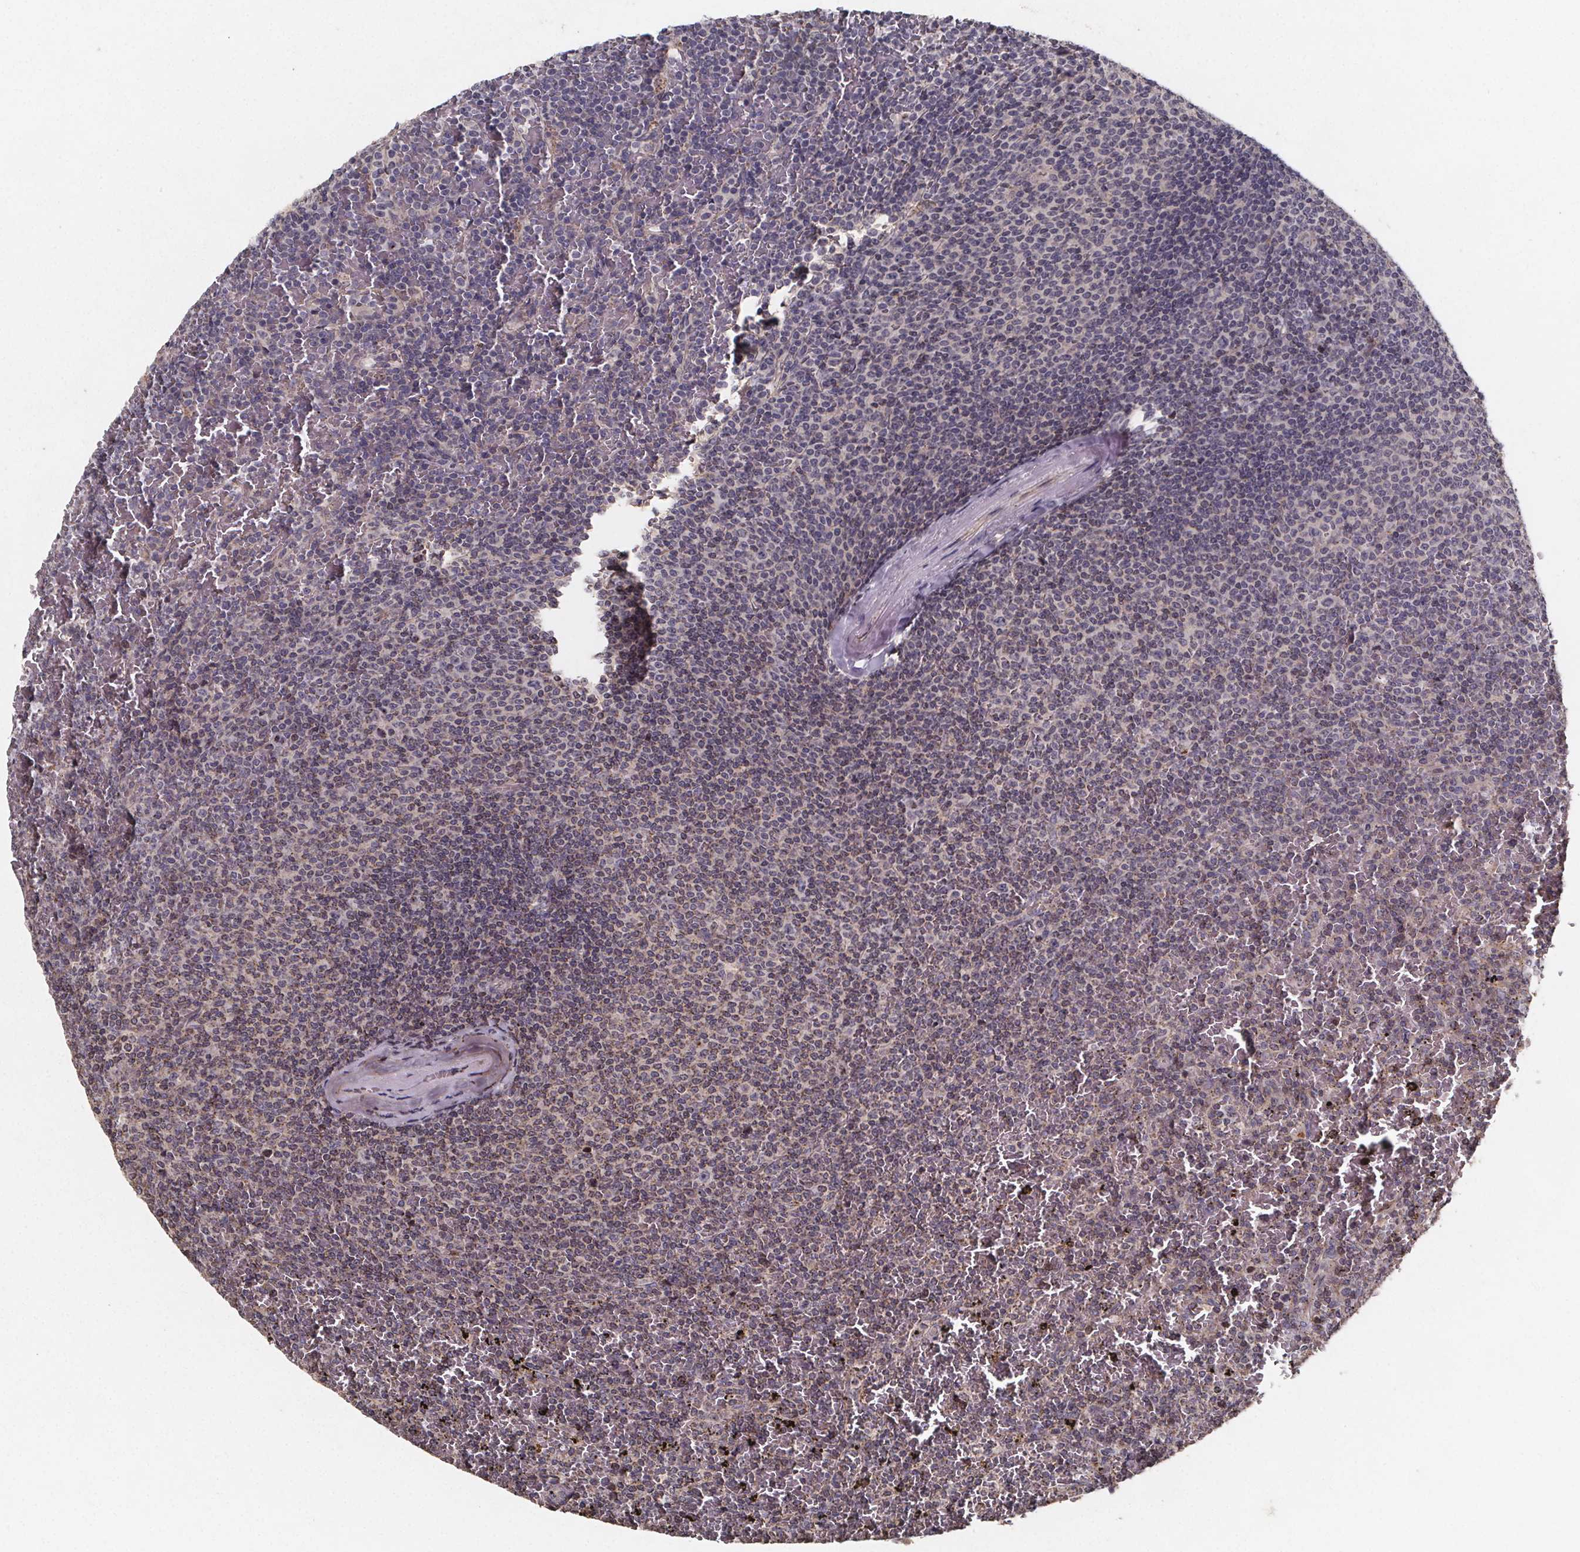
{"staining": {"intensity": "moderate", "quantity": "<25%", "location": "cytoplasmic/membranous"}, "tissue": "lymphoma", "cell_type": "Tumor cells", "image_type": "cancer", "snomed": [{"axis": "morphology", "description": "Malignant lymphoma, non-Hodgkin's type, Low grade"}, {"axis": "topography", "description": "Spleen"}], "caption": "Malignant lymphoma, non-Hodgkin's type (low-grade) stained with DAB (3,3'-diaminobenzidine) IHC demonstrates low levels of moderate cytoplasmic/membranous positivity in about <25% of tumor cells. (Stains: DAB in brown, nuclei in blue, Microscopy: brightfield microscopy at high magnification).", "gene": "ZNF879", "patient": {"sex": "female", "age": 77}}